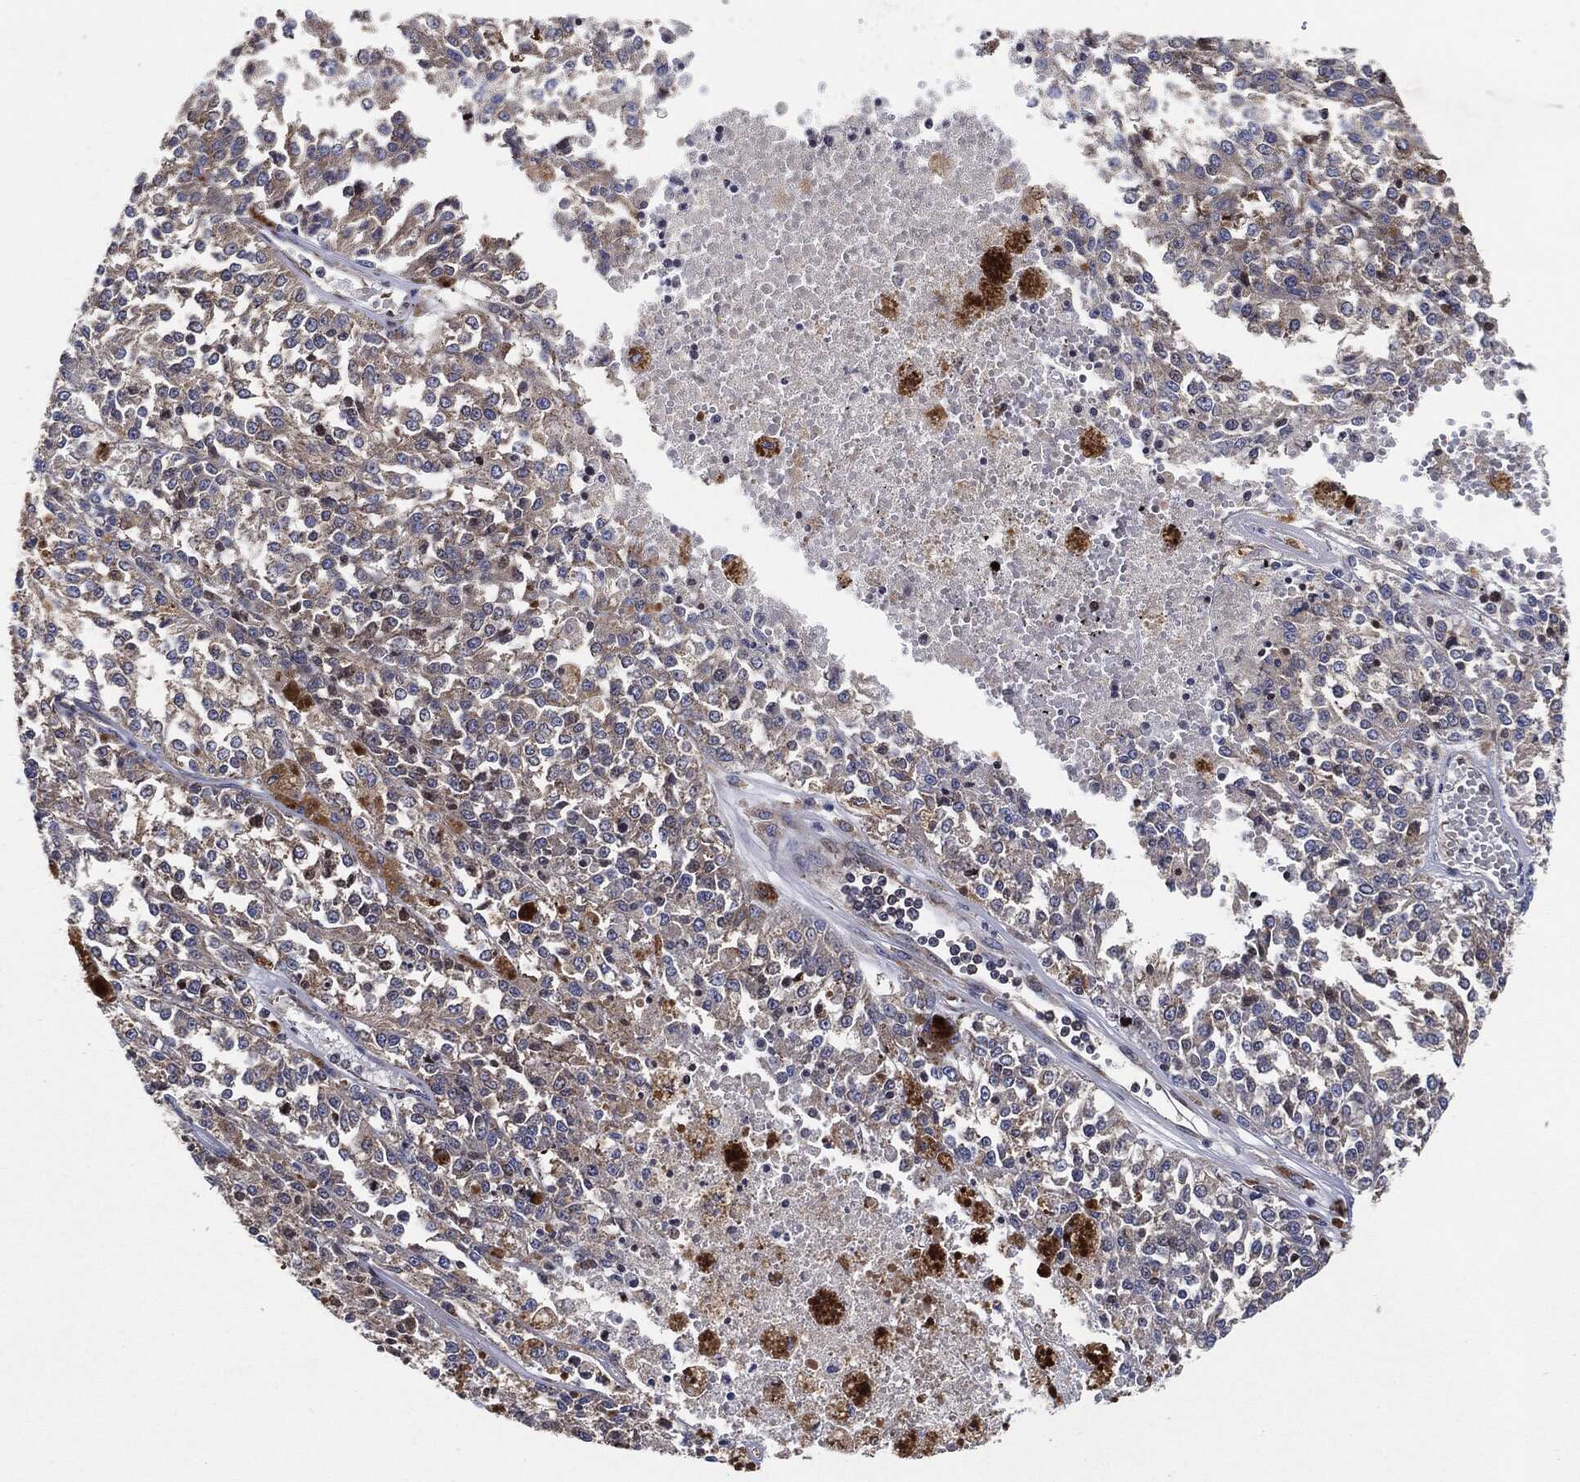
{"staining": {"intensity": "negative", "quantity": "none", "location": "none"}, "tissue": "melanoma", "cell_type": "Tumor cells", "image_type": "cancer", "snomed": [{"axis": "morphology", "description": "Malignant melanoma, Metastatic site"}, {"axis": "topography", "description": "Lymph node"}], "caption": "Immunohistochemistry (IHC) image of neoplastic tissue: human malignant melanoma (metastatic site) stained with DAB displays no significant protein staining in tumor cells.", "gene": "EIF2S2", "patient": {"sex": "female", "age": 64}}